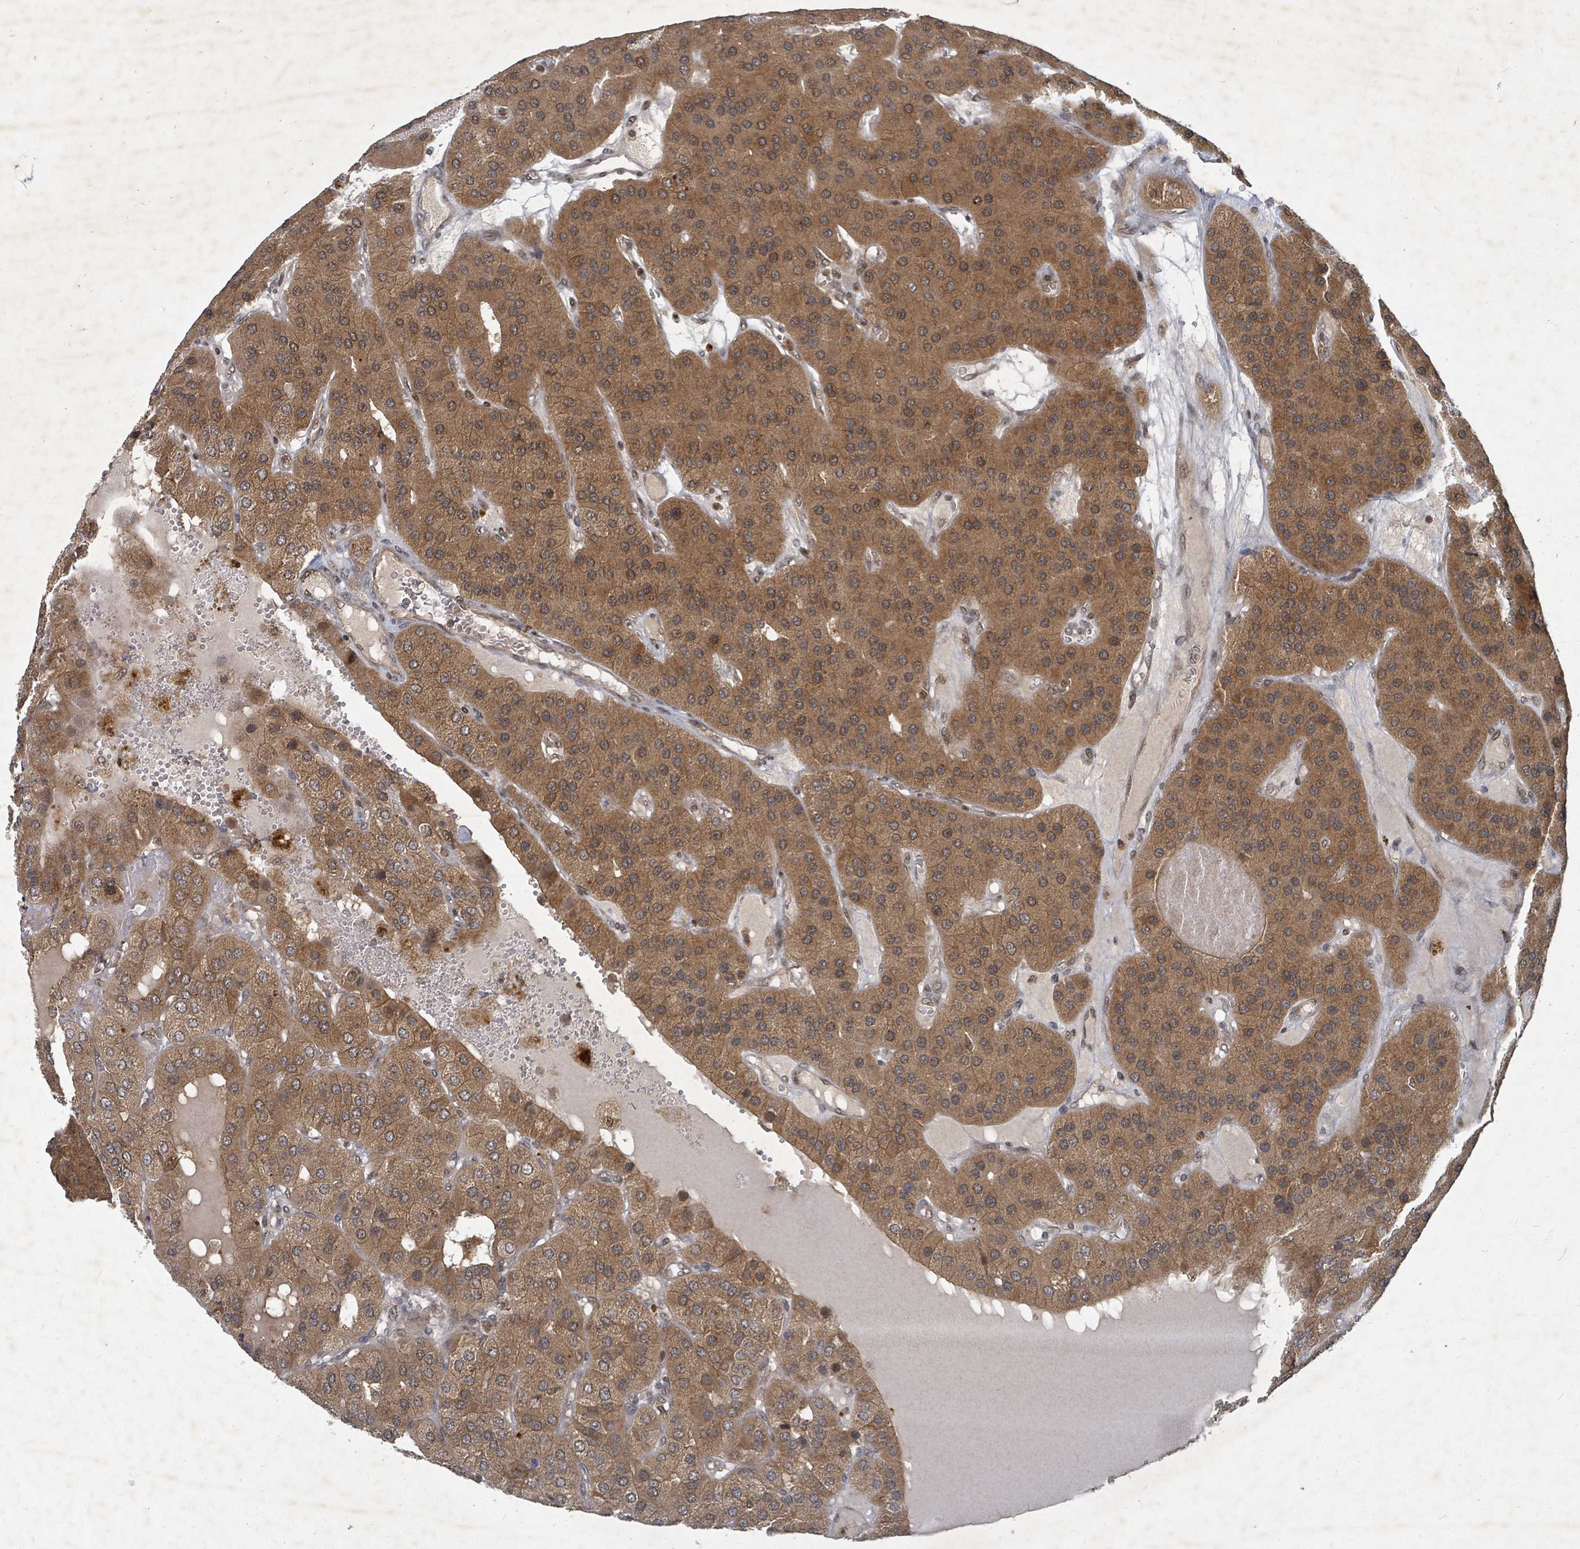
{"staining": {"intensity": "moderate", "quantity": ">75%", "location": "cytoplasmic/membranous"}, "tissue": "parathyroid gland", "cell_type": "Glandular cells", "image_type": "normal", "snomed": [{"axis": "morphology", "description": "Normal tissue, NOS"}, {"axis": "morphology", "description": "Adenoma, NOS"}, {"axis": "topography", "description": "Parathyroid gland"}], "caption": "Immunohistochemical staining of benign human parathyroid gland displays >75% levels of moderate cytoplasmic/membranous protein staining in about >75% of glandular cells.", "gene": "KDM4E", "patient": {"sex": "female", "age": 86}}